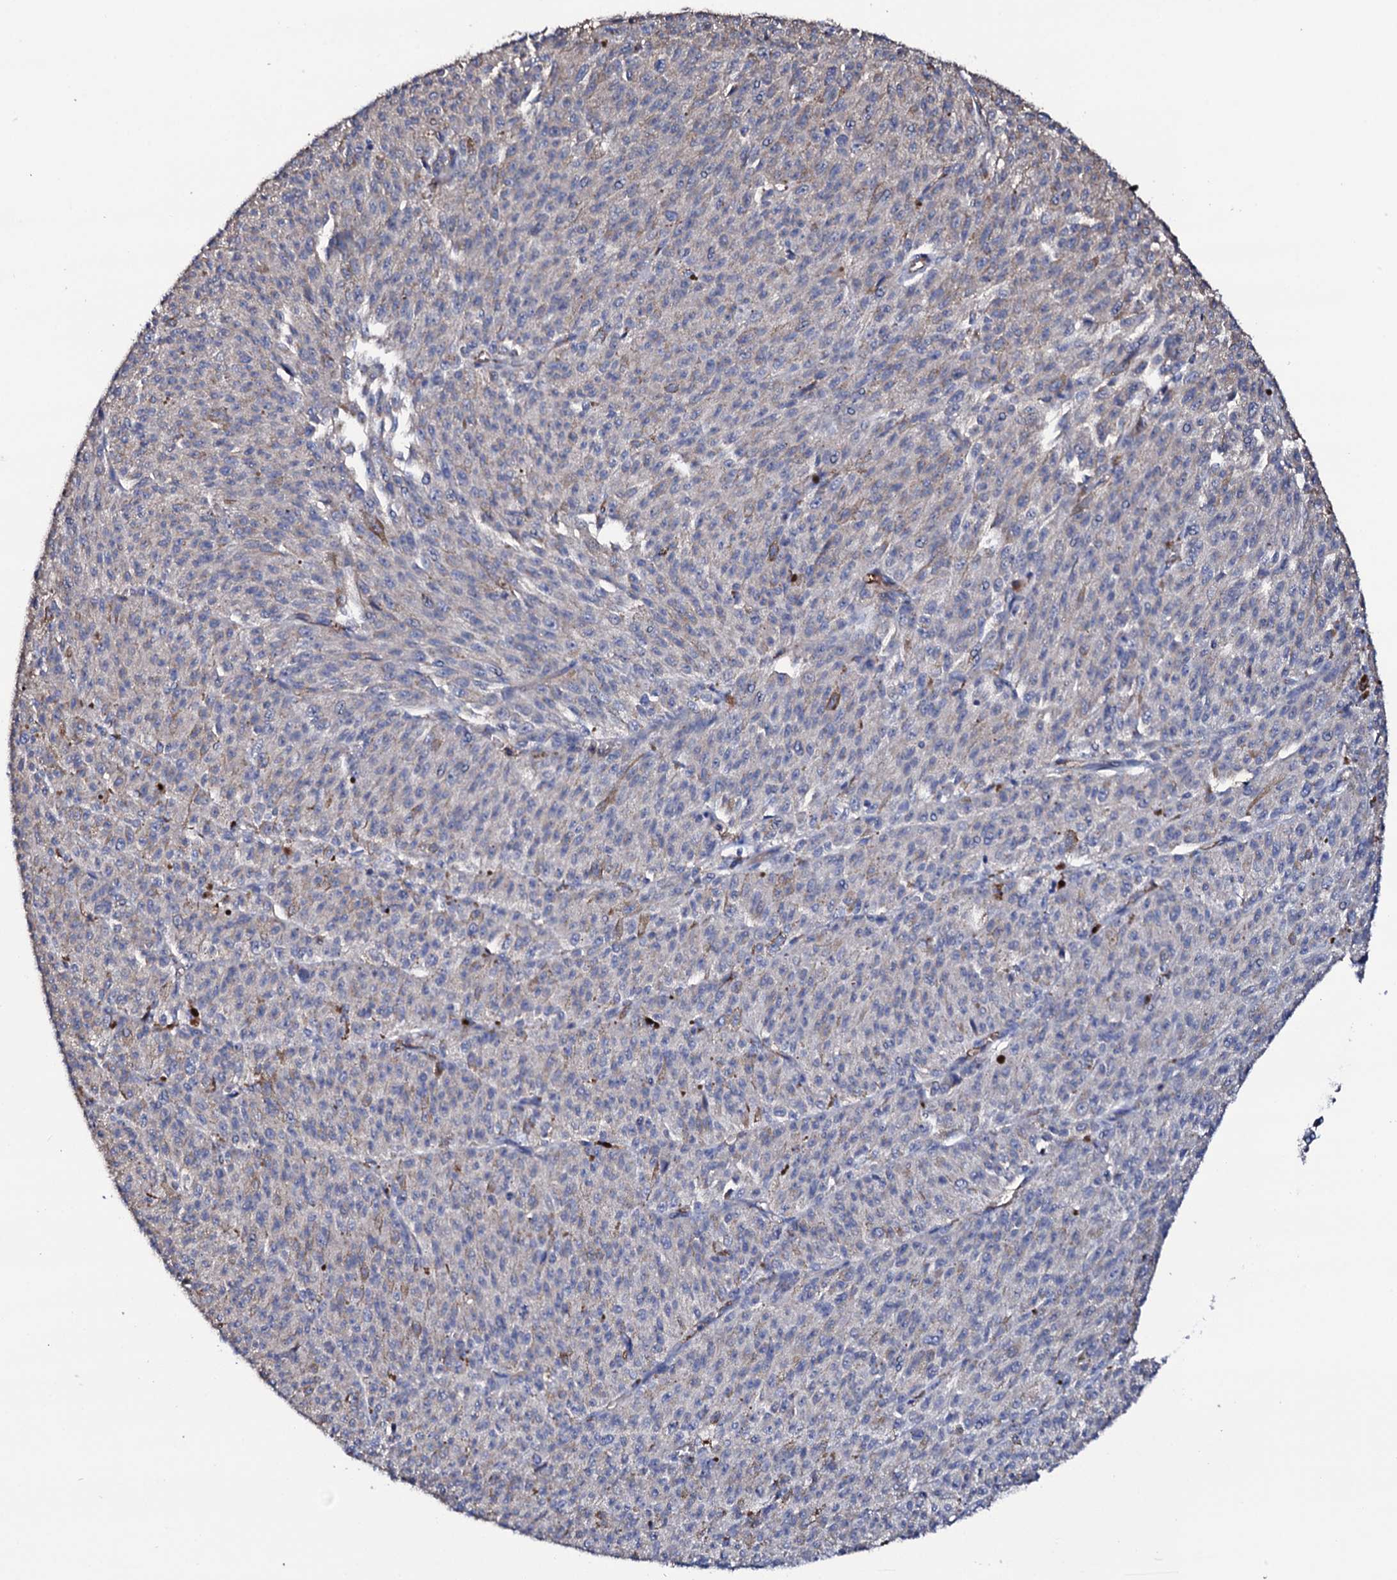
{"staining": {"intensity": "negative", "quantity": "none", "location": "none"}, "tissue": "melanoma", "cell_type": "Tumor cells", "image_type": "cancer", "snomed": [{"axis": "morphology", "description": "Malignant melanoma, NOS"}, {"axis": "topography", "description": "Skin"}], "caption": "DAB immunohistochemical staining of malignant melanoma demonstrates no significant positivity in tumor cells.", "gene": "TCAF2", "patient": {"sex": "female", "age": 52}}